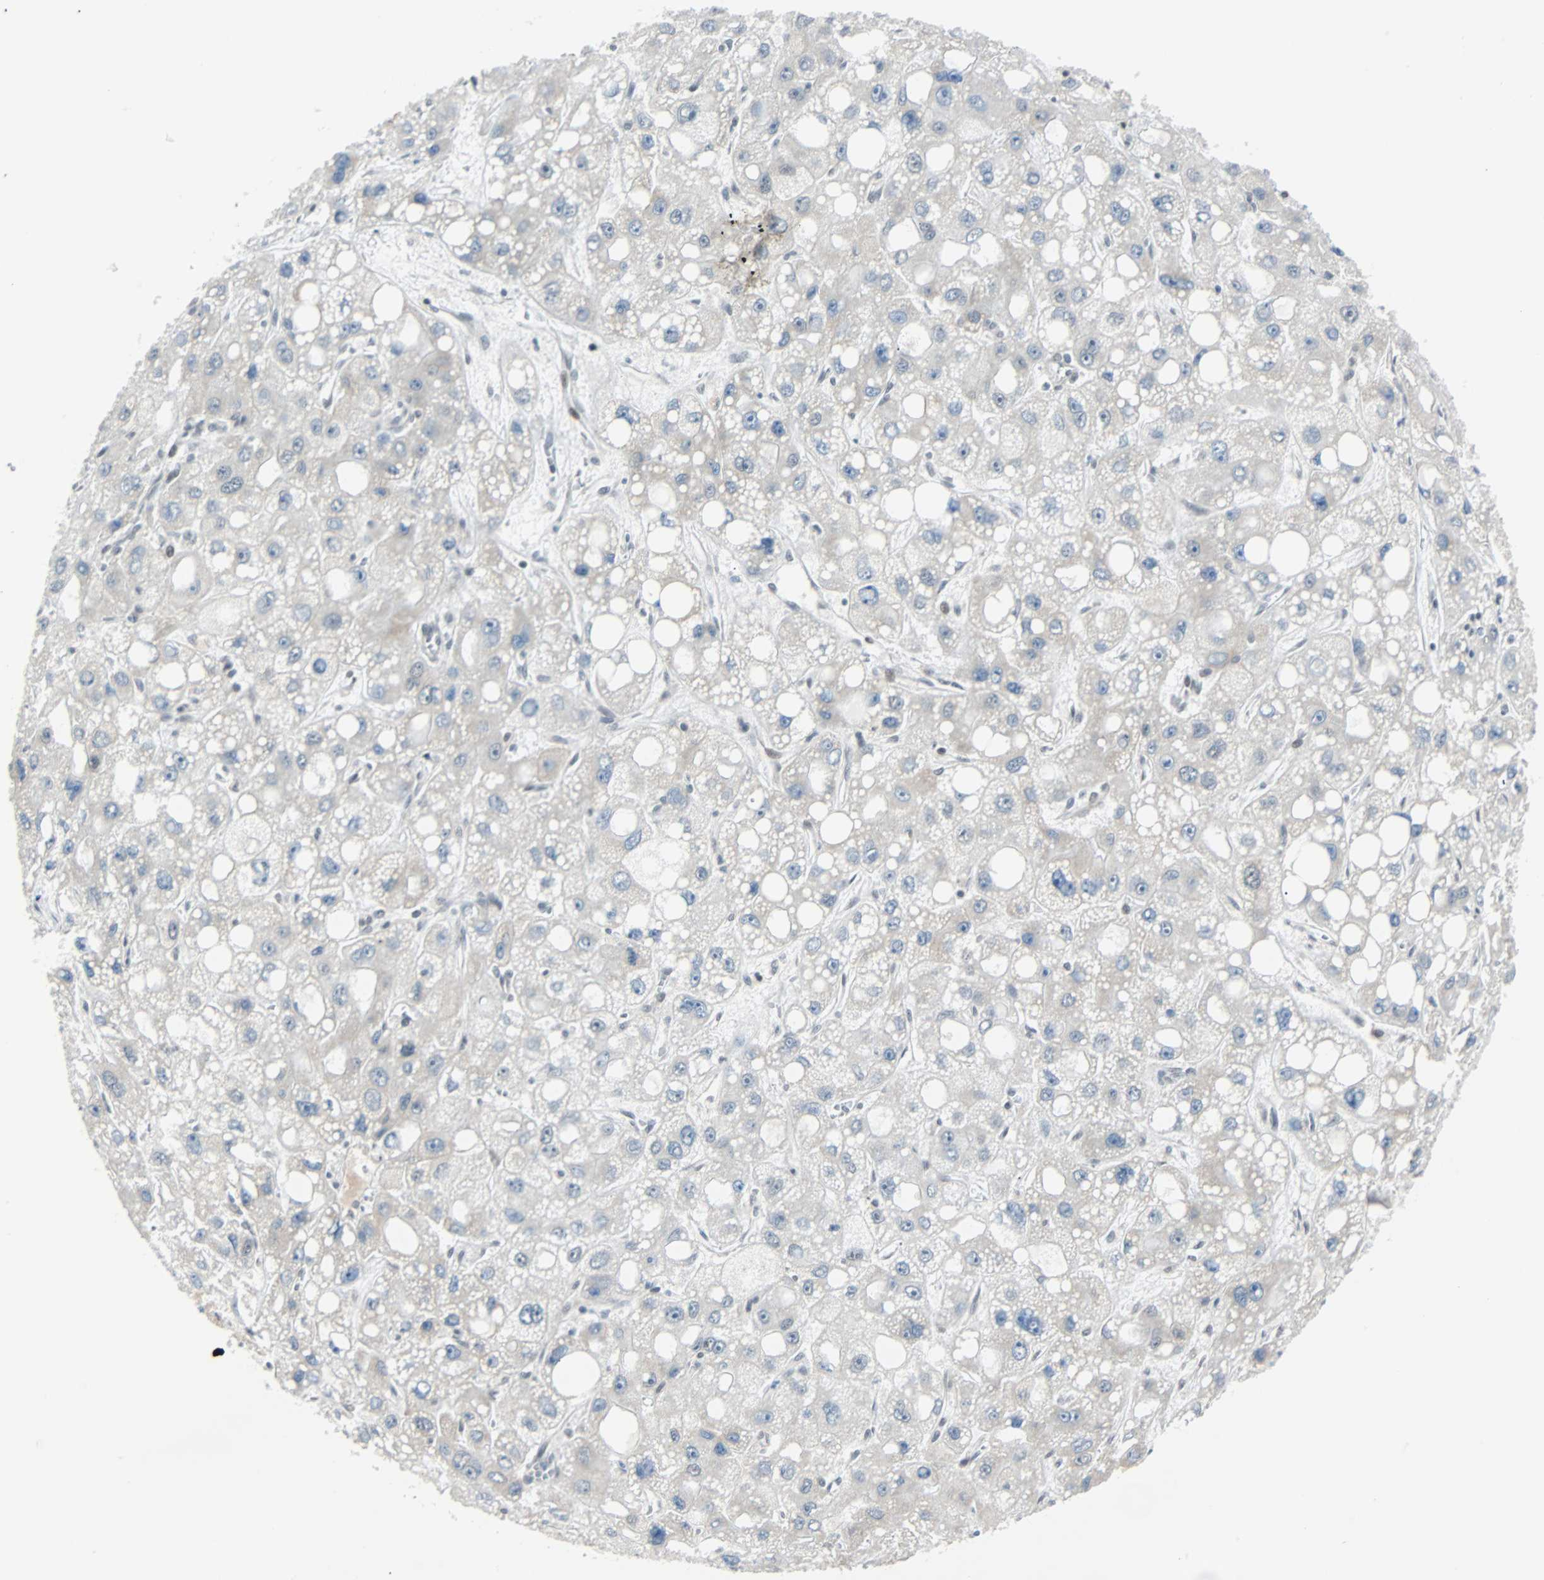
{"staining": {"intensity": "negative", "quantity": "none", "location": "none"}, "tissue": "liver cancer", "cell_type": "Tumor cells", "image_type": "cancer", "snomed": [{"axis": "morphology", "description": "Carcinoma, Hepatocellular, NOS"}, {"axis": "topography", "description": "Liver"}], "caption": "Immunohistochemistry (IHC) of human liver cancer (hepatocellular carcinoma) reveals no staining in tumor cells.", "gene": "NELFE", "patient": {"sex": "male", "age": 55}}